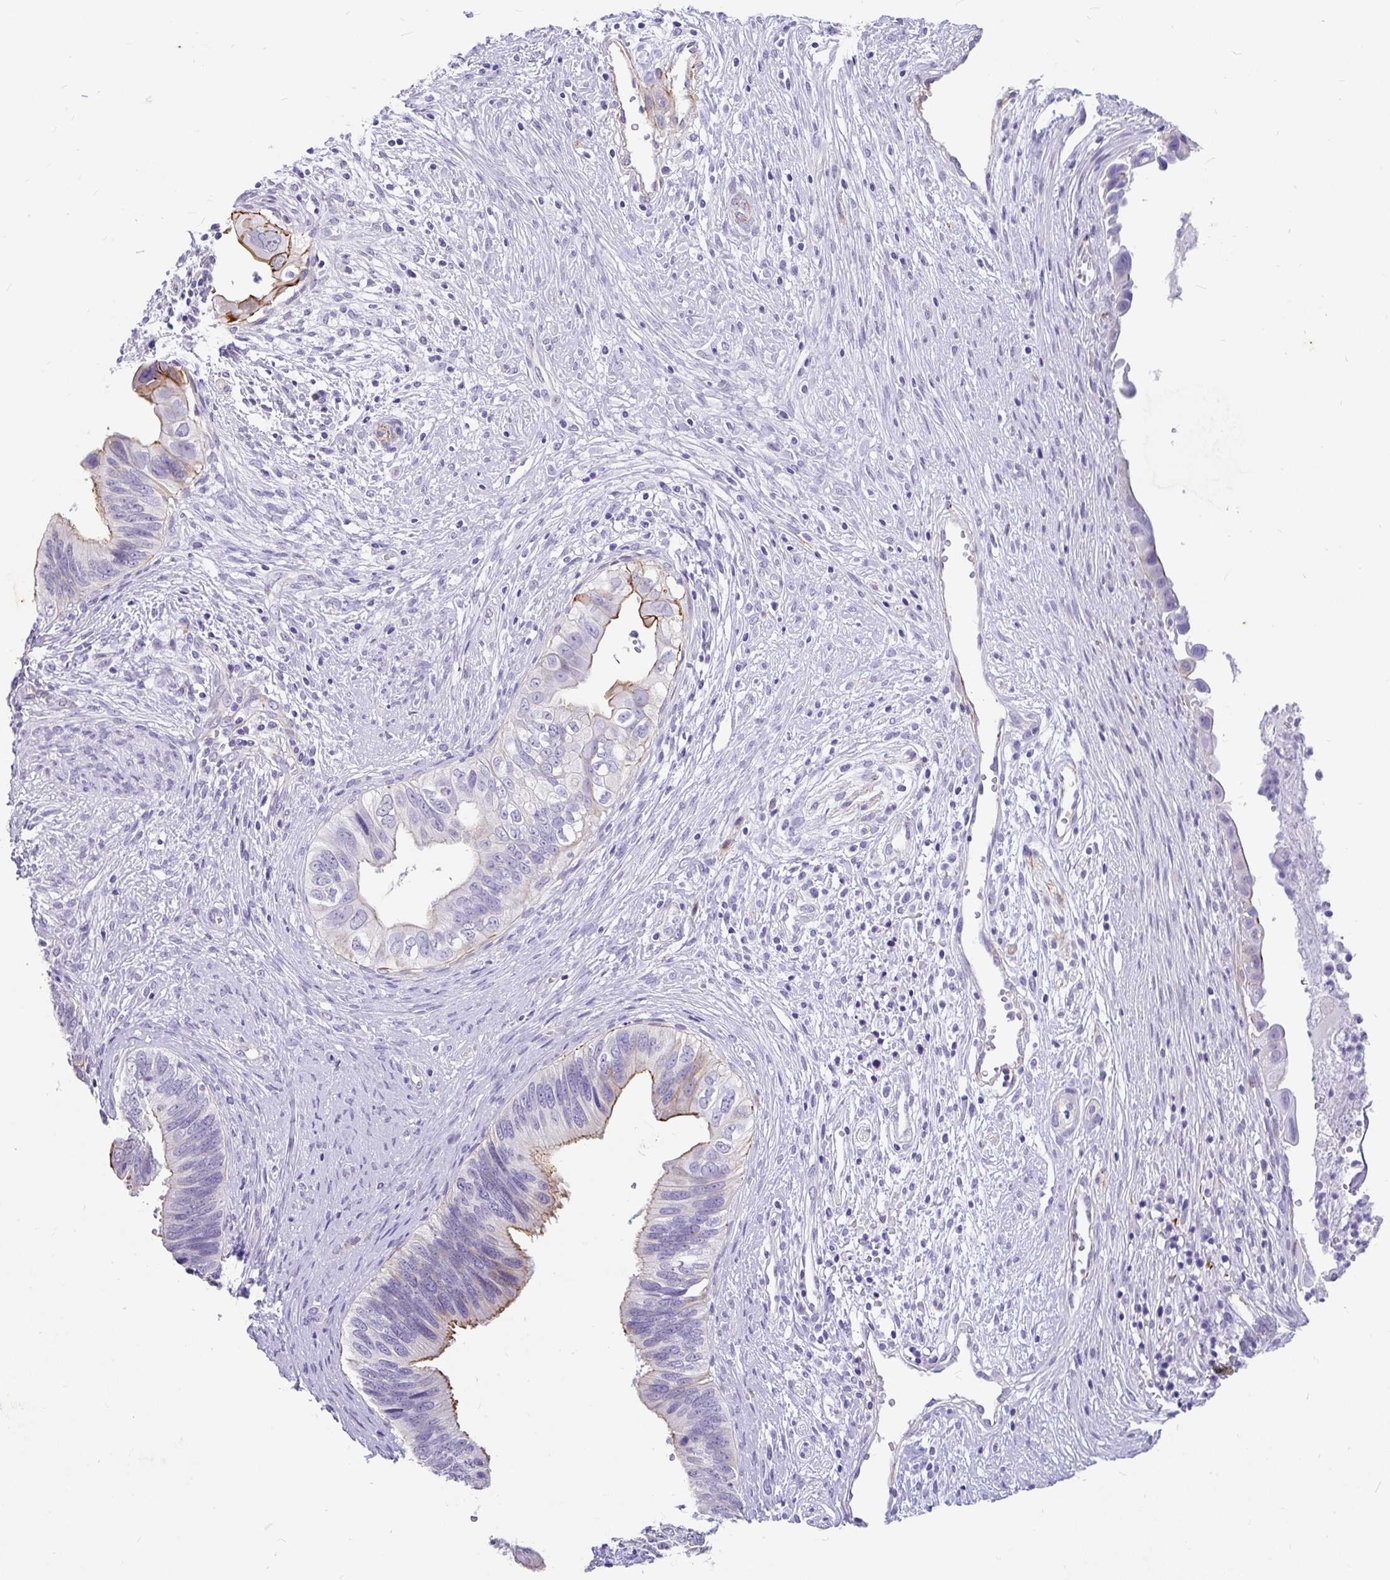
{"staining": {"intensity": "moderate", "quantity": "<25%", "location": "cytoplasmic/membranous"}, "tissue": "cervical cancer", "cell_type": "Tumor cells", "image_type": "cancer", "snomed": [{"axis": "morphology", "description": "Adenocarcinoma, NOS"}, {"axis": "topography", "description": "Cervix"}], "caption": "Tumor cells reveal low levels of moderate cytoplasmic/membranous expression in approximately <25% of cells in adenocarcinoma (cervical). (Stains: DAB (3,3'-diaminobenzidine) in brown, nuclei in blue, Microscopy: brightfield microscopy at high magnification).", "gene": "EML5", "patient": {"sex": "female", "age": 42}}